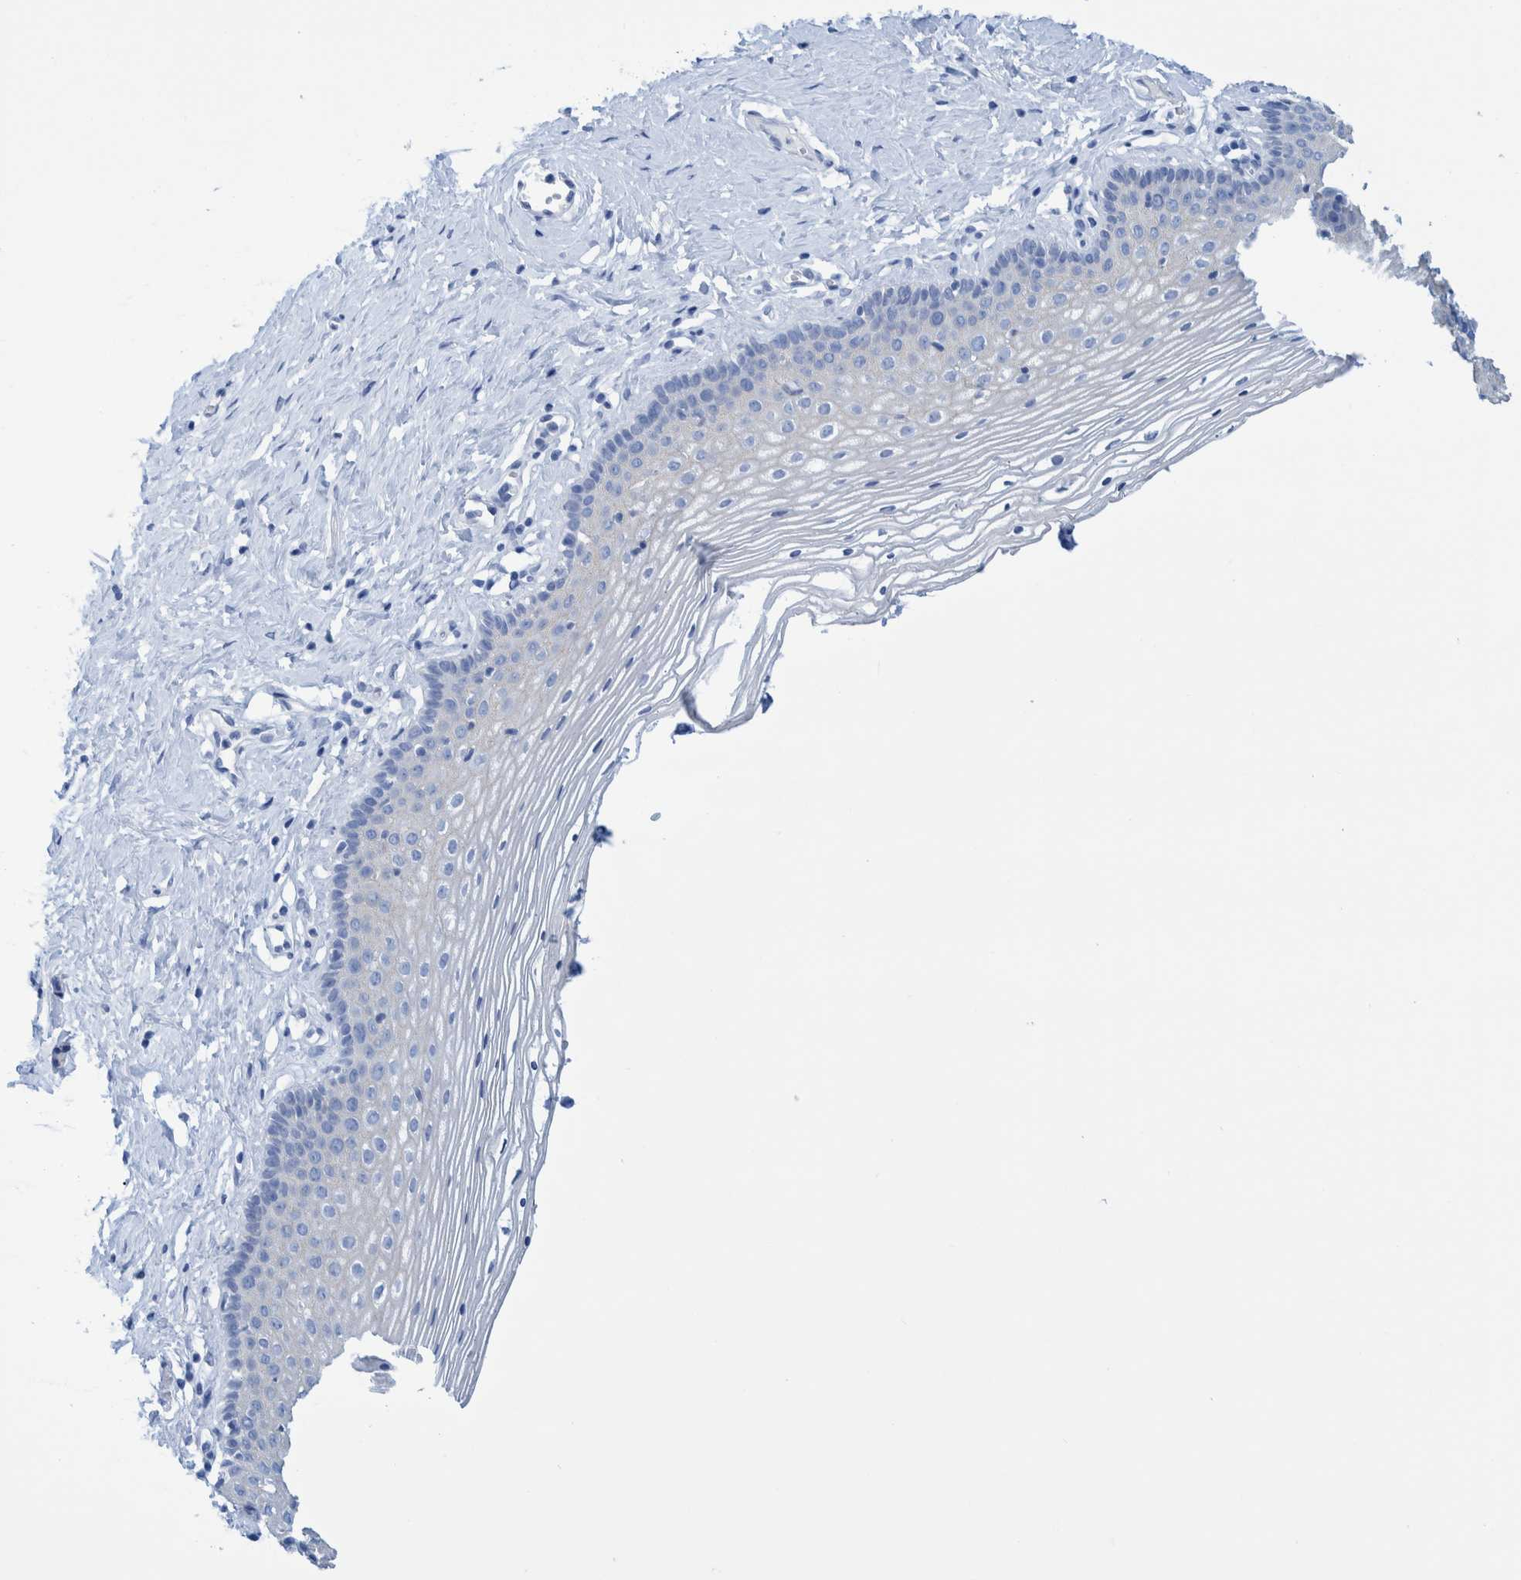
{"staining": {"intensity": "negative", "quantity": "none", "location": "none"}, "tissue": "vagina", "cell_type": "Squamous epithelial cells", "image_type": "normal", "snomed": [{"axis": "morphology", "description": "Normal tissue, NOS"}, {"axis": "topography", "description": "Vagina"}], "caption": "Squamous epithelial cells show no significant expression in benign vagina. (DAB (3,3'-diaminobenzidine) immunohistochemistry with hematoxylin counter stain).", "gene": "PERP", "patient": {"sex": "female", "age": 32}}